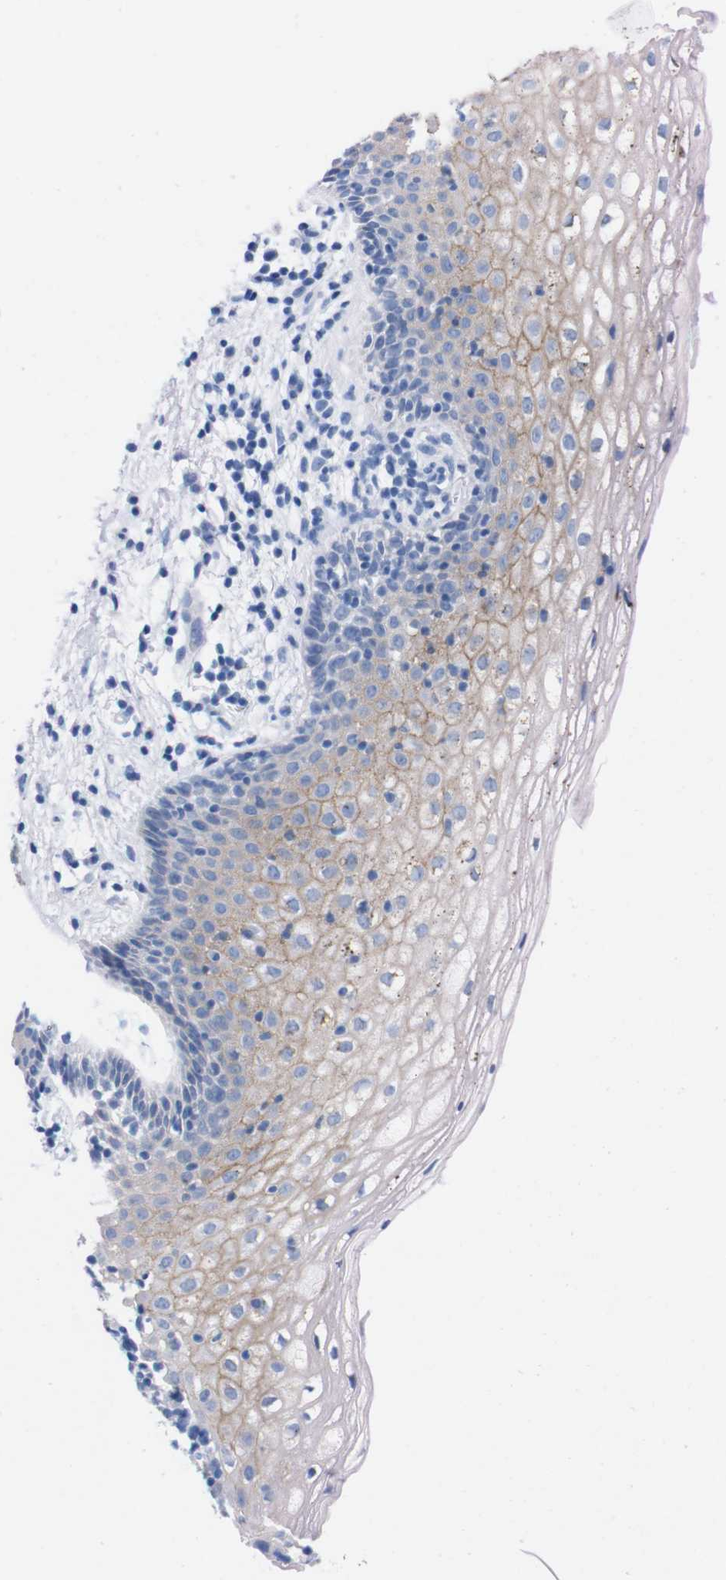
{"staining": {"intensity": "moderate", "quantity": "25%-75%", "location": "cytoplasmic/membranous"}, "tissue": "vagina", "cell_type": "Squamous epithelial cells", "image_type": "normal", "snomed": [{"axis": "morphology", "description": "Normal tissue, NOS"}, {"axis": "topography", "description": "Vagina"}], "caption": "An image showing moderate cytoplasmic/membranous staining in about 25%-75% of squamous epithelial cells in normal vagina, as visualized by brown immunohistochemical staining.", "gene": "TMEM243", "patient": {"sex": "female", "age": 44}}